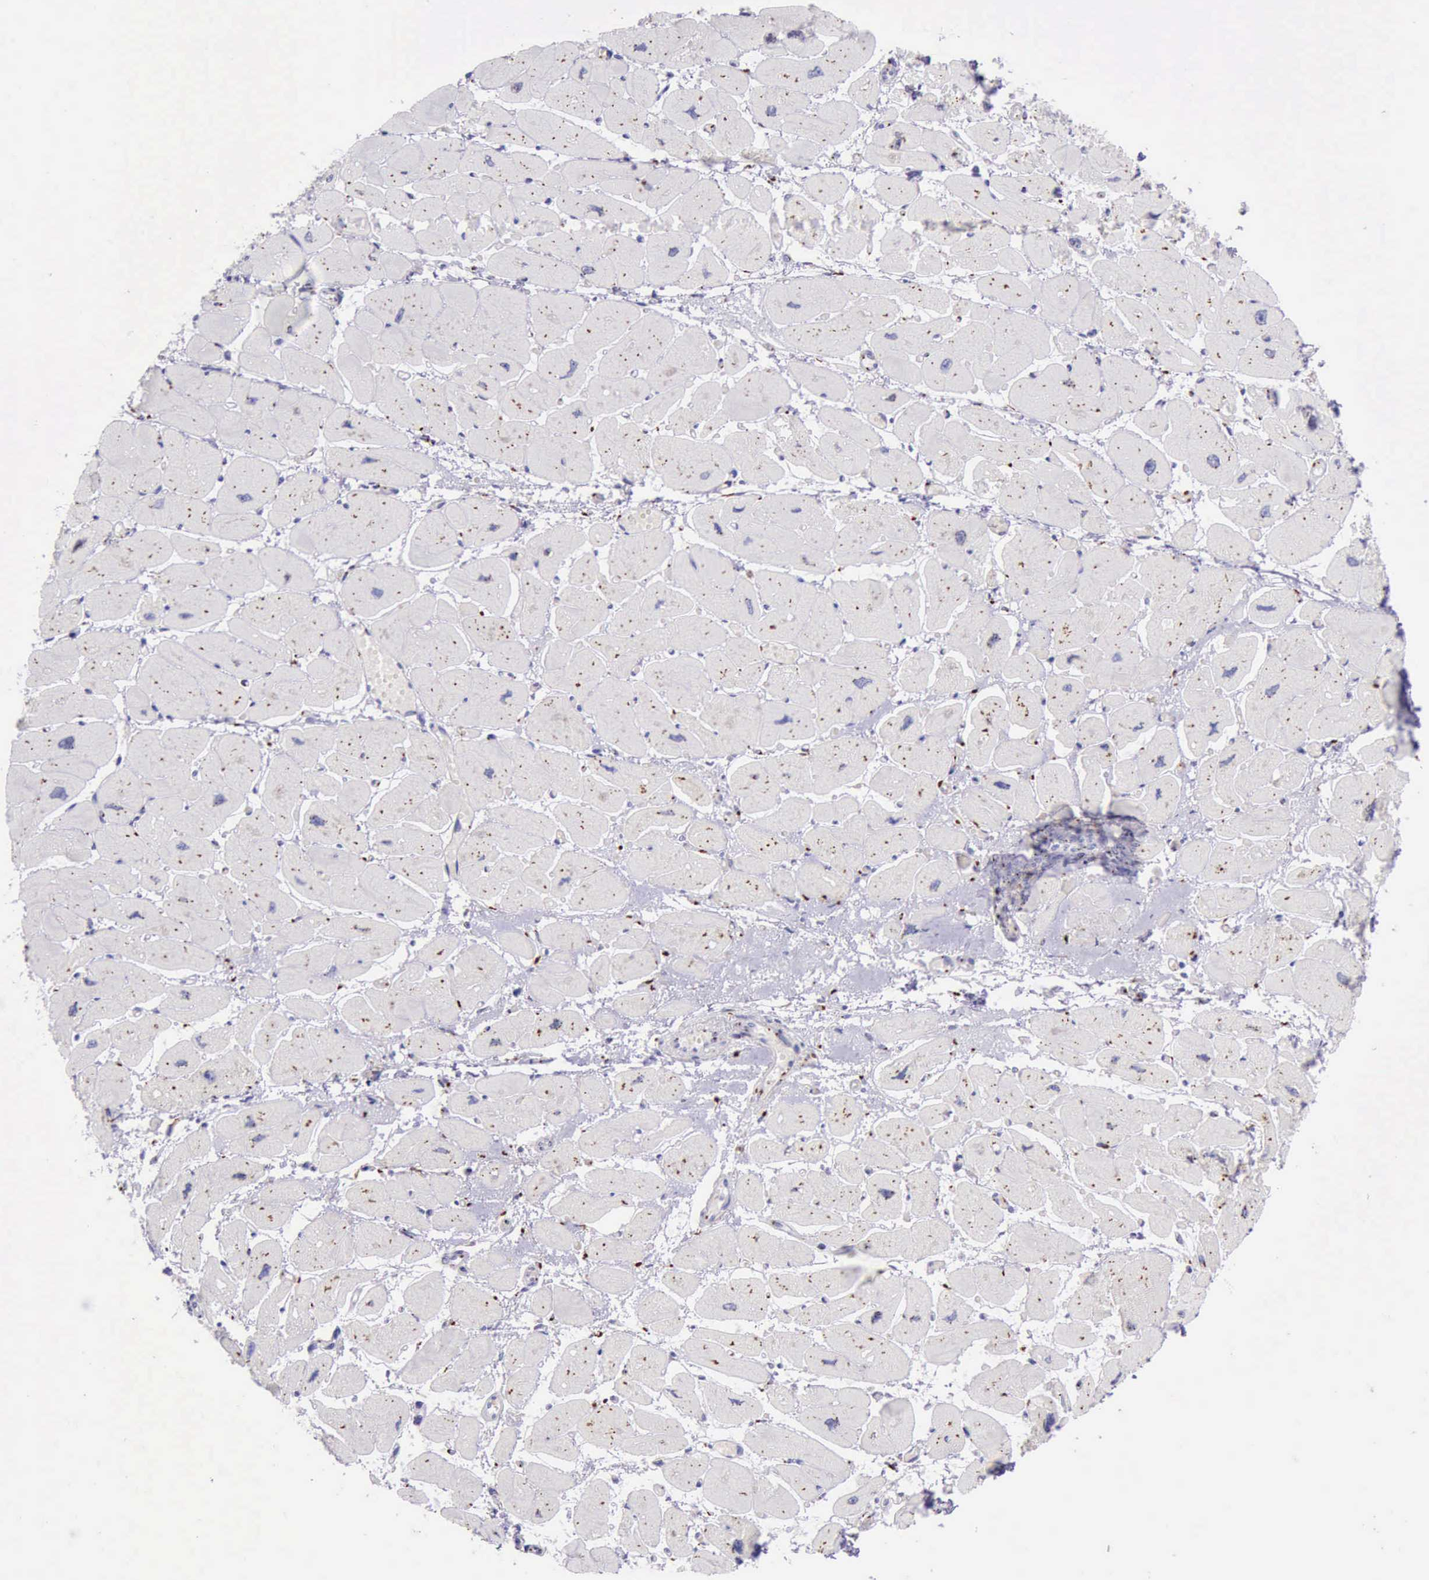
{"staining": {"intensity": "negative", "quantity": "none", "location": "none"}, "tissue": "heart muscle", "cell_type": "Cardiomyocytes", "image_type": "normal", "snomed": [{"axis": "morphology", "description": "Normal tissue, NOS"}, {"axis": "topography", "description": "Heart"}], "caption": "DAB (3,3'-diaminobenzidine) immunohistochemical staining of benign heart muscle displays no significant expression in cardiomyocytes. The staining was performed using DAB (3,3'-diaminobenzidine) to visualize the protein expression in brown, while the nuclei were stained in blue with hematoxylin (Magnification: 20x).", "gene": "GOLGA5", "patient": {"sex": "female", "age": 54}}